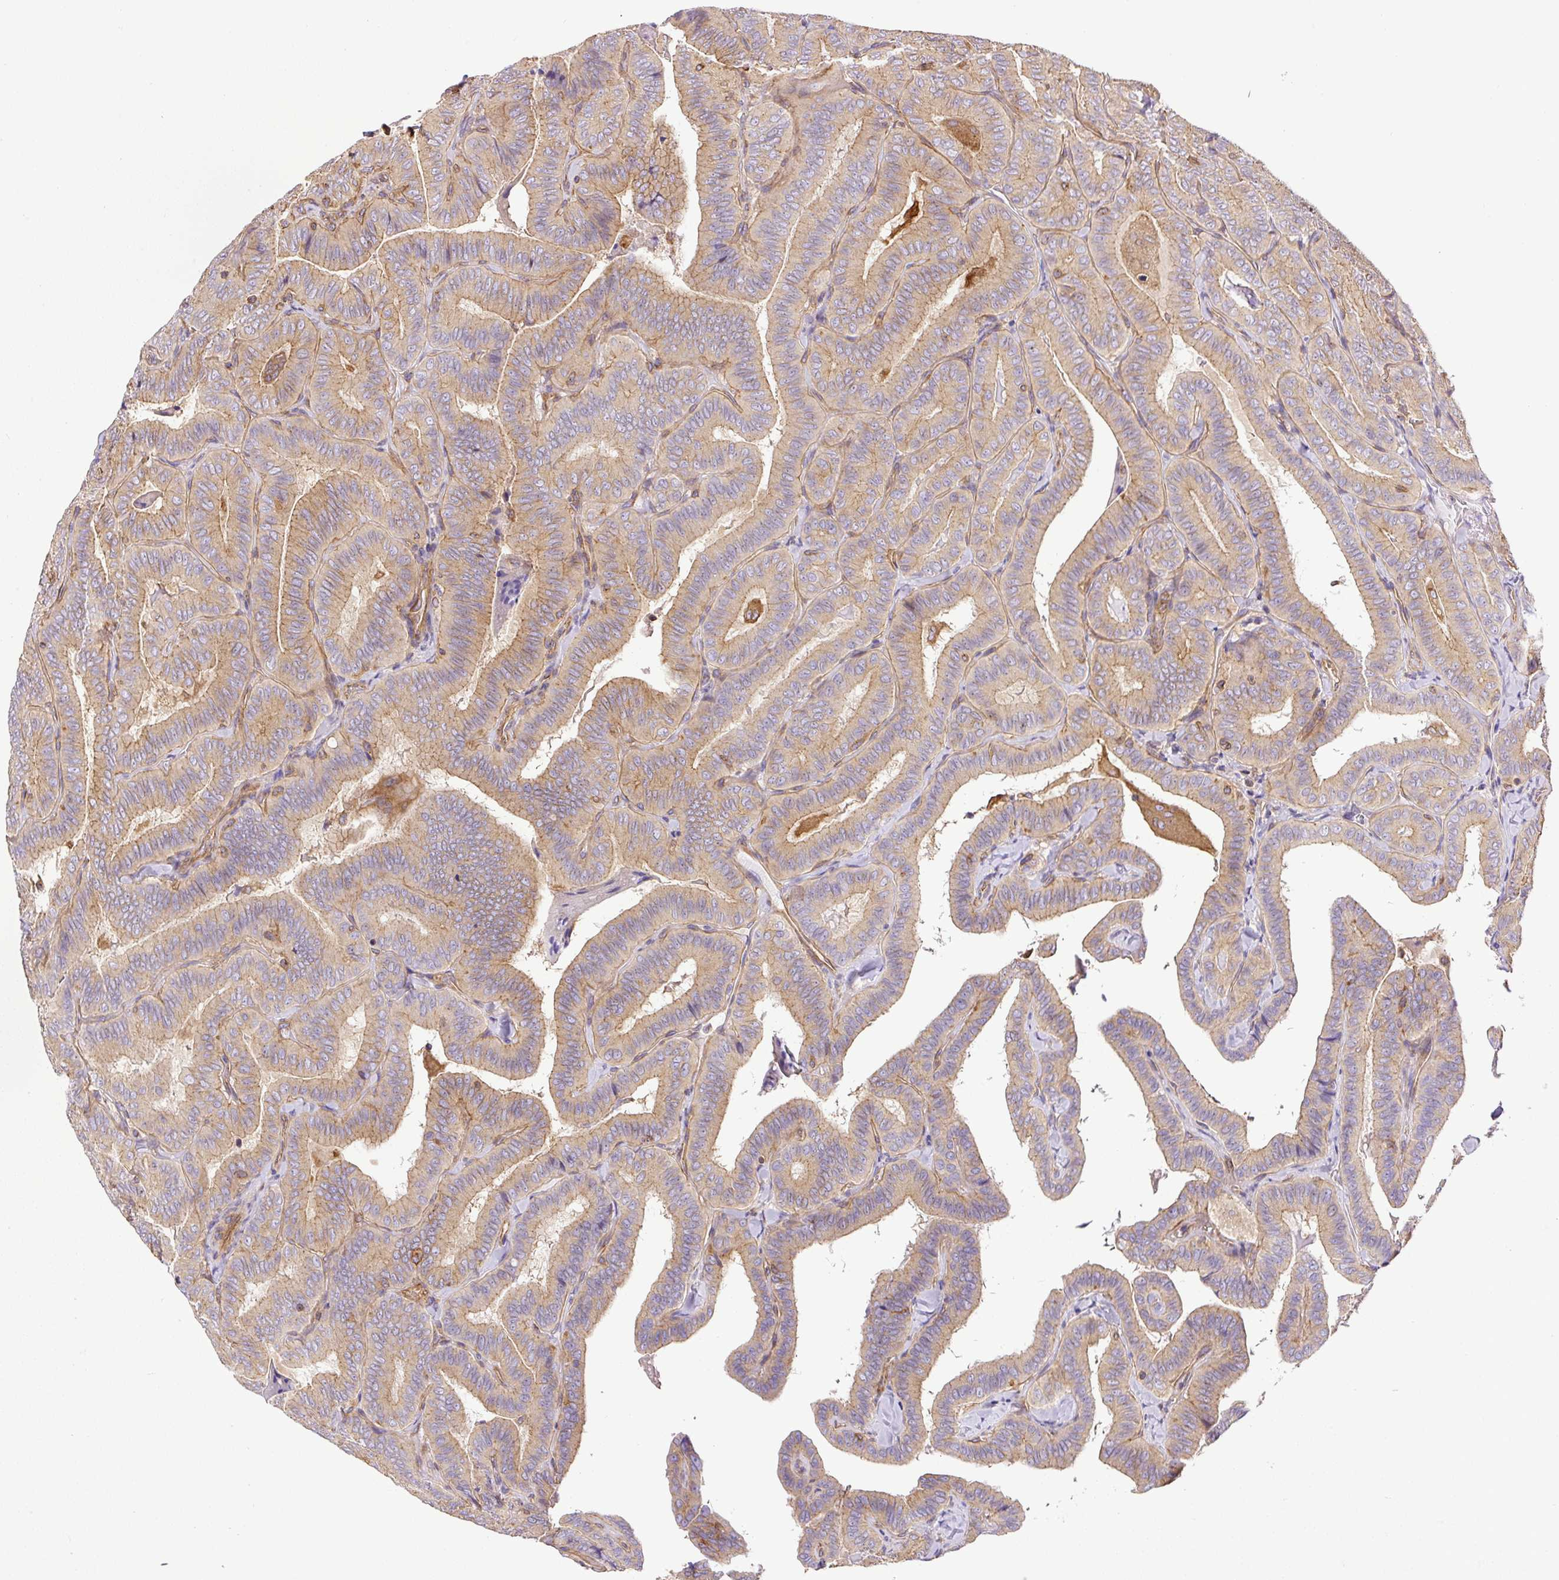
{"staining": {"intensity": "weak", "quantity": "25%-75%", "location": "cytoplasmic/membranous"}, "tissue": "thyroid cancer", "cell_type": "Tumor cells", "image_type": "cancer", "snomed": [{"axis": "morphology", "description": "Papillary adenocarcinoma, NOS"}, {"axis": "topography", "description": "Thyroid gland"}], "caption": "Immunohistochemical staining of human papillary adenocarcinoma (thyroid) displays low levels of weak cytoplasmic/membranous protein staining in approximately 25%-75% of tumor cells.", "gene": "DCTN1", "patient": {"sex": "male", "age": 61}}